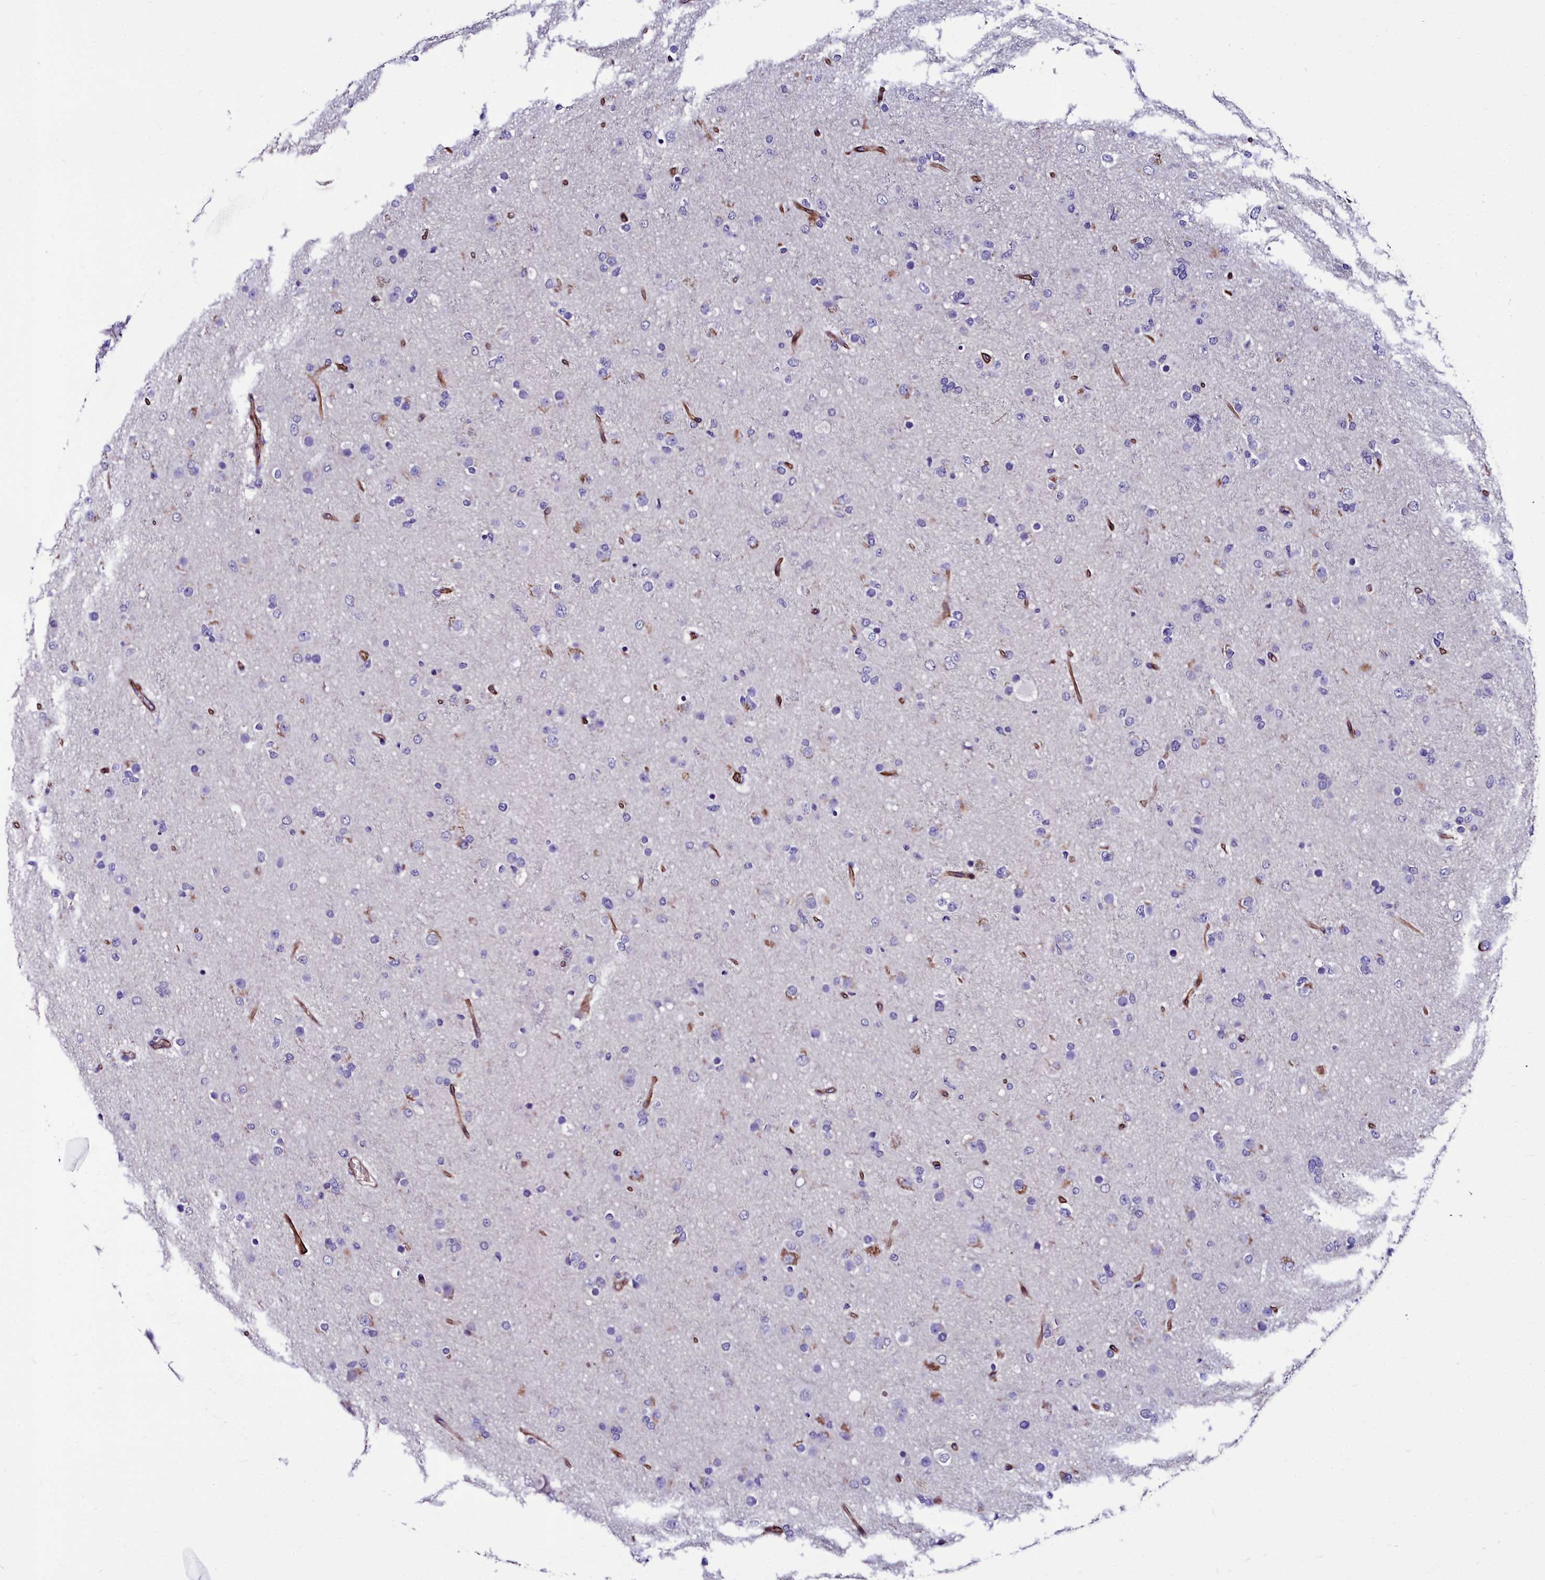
{"staining": {"intensity": "negative", "quantity": "none", "location": "none"}, "tissue": "glioma", "cell_type": "Tumor cells", "image_type": "cancer", "snomed": [{"axis": "morphology", "description": "Glioma, malignant, Low grade"}, {"axis": "topography", "description": "Brain"}], "caption": "An immunohistochemistry micrograph of glioma is shown. There is no staining in tumor cells of glioma.", "gene": "CYP4F11", "patient": {"sex": "male", "age": 65}}